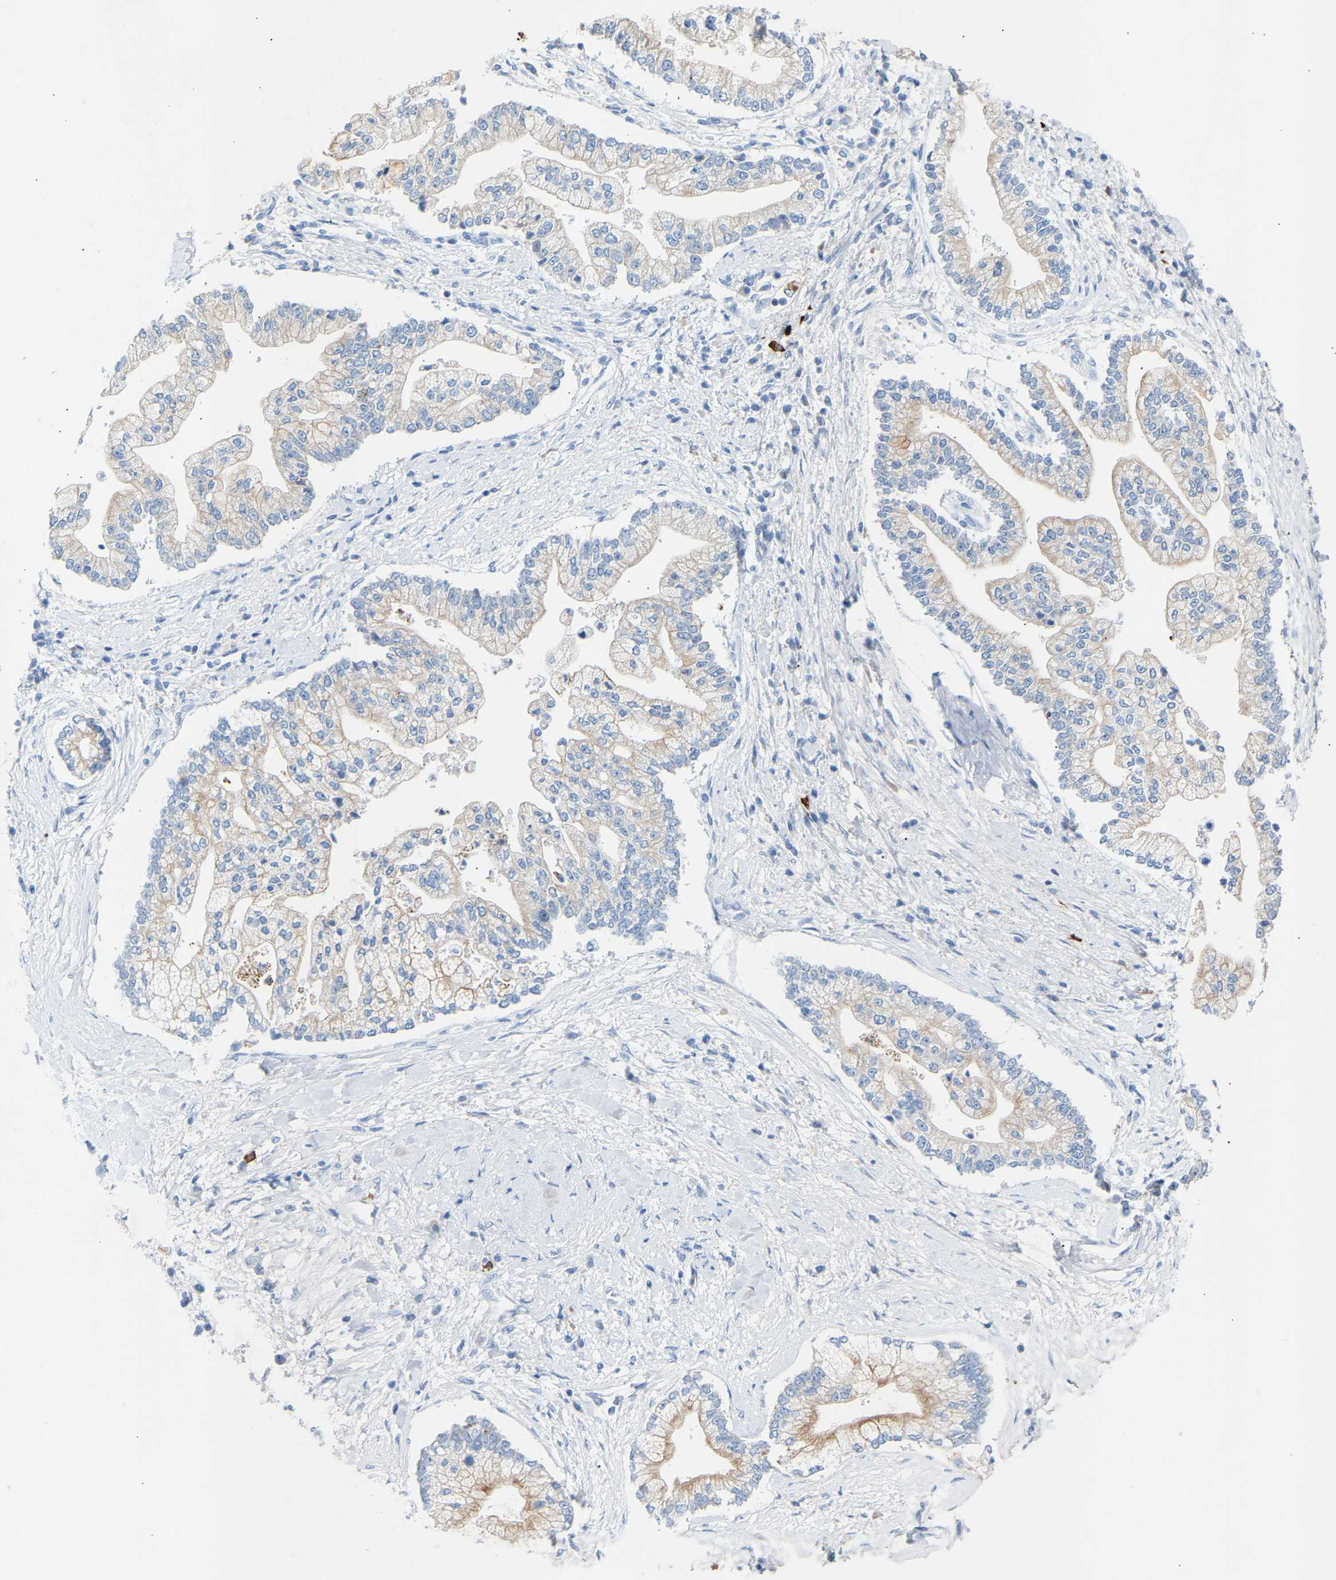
{"staining": {"intensity": "negative", "quantity": "none", "location": "none"}, "tissue": "liver cancer", "cell_type": "Tumor cells", "image_type": "cancer", "snomed": [{"axis": "morphology", "description": "Cholangiocarcinoma"}, {"axis": "topography", "description": "Liver"}], "caption": "Human liver cancer stained for a protein using immunohistochemistry (IHC) displays no expression in tumor cells.", "gene": "PEX1", "patient": {"sex": "male", "age": 50}}